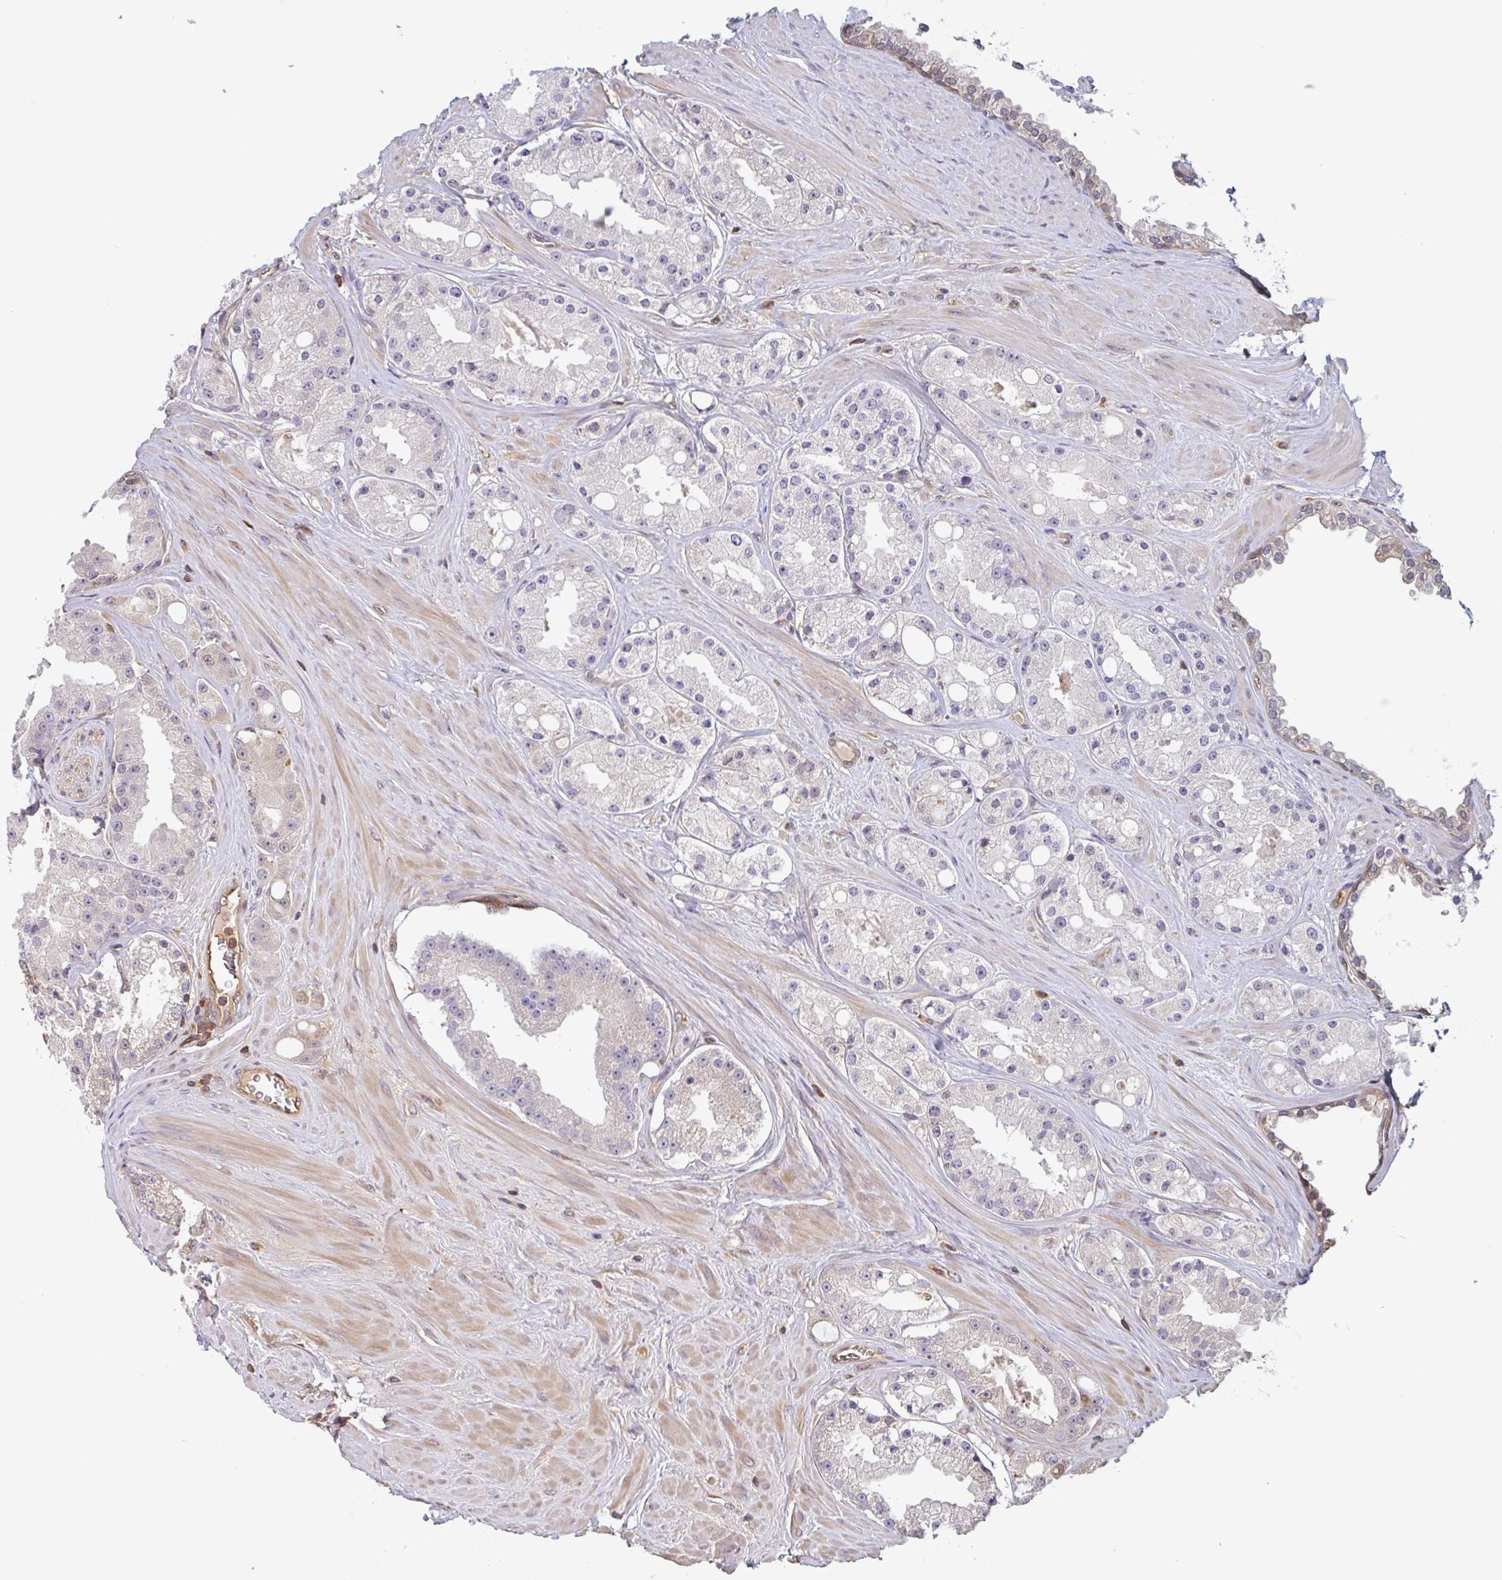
{"staining": {"intensity": "negative", "quantity": "none", "location": "none"}, "tissue": "prostate cancer", "cell_type": "Tumor cells", "image_type": "cancer", "snomed": [{"axis": "morphology", "description": "Adenocarcinoma, High grade"}, {"axis": "topography", "description": "Prostate"}], "caption": "IHC image of neoplastic tissue: human prostate cancer stained with DAB reveals no significant protein expression in tumor cells.", "gene": "OTOP2", "patient": {"sex": "male", "age": 66}}